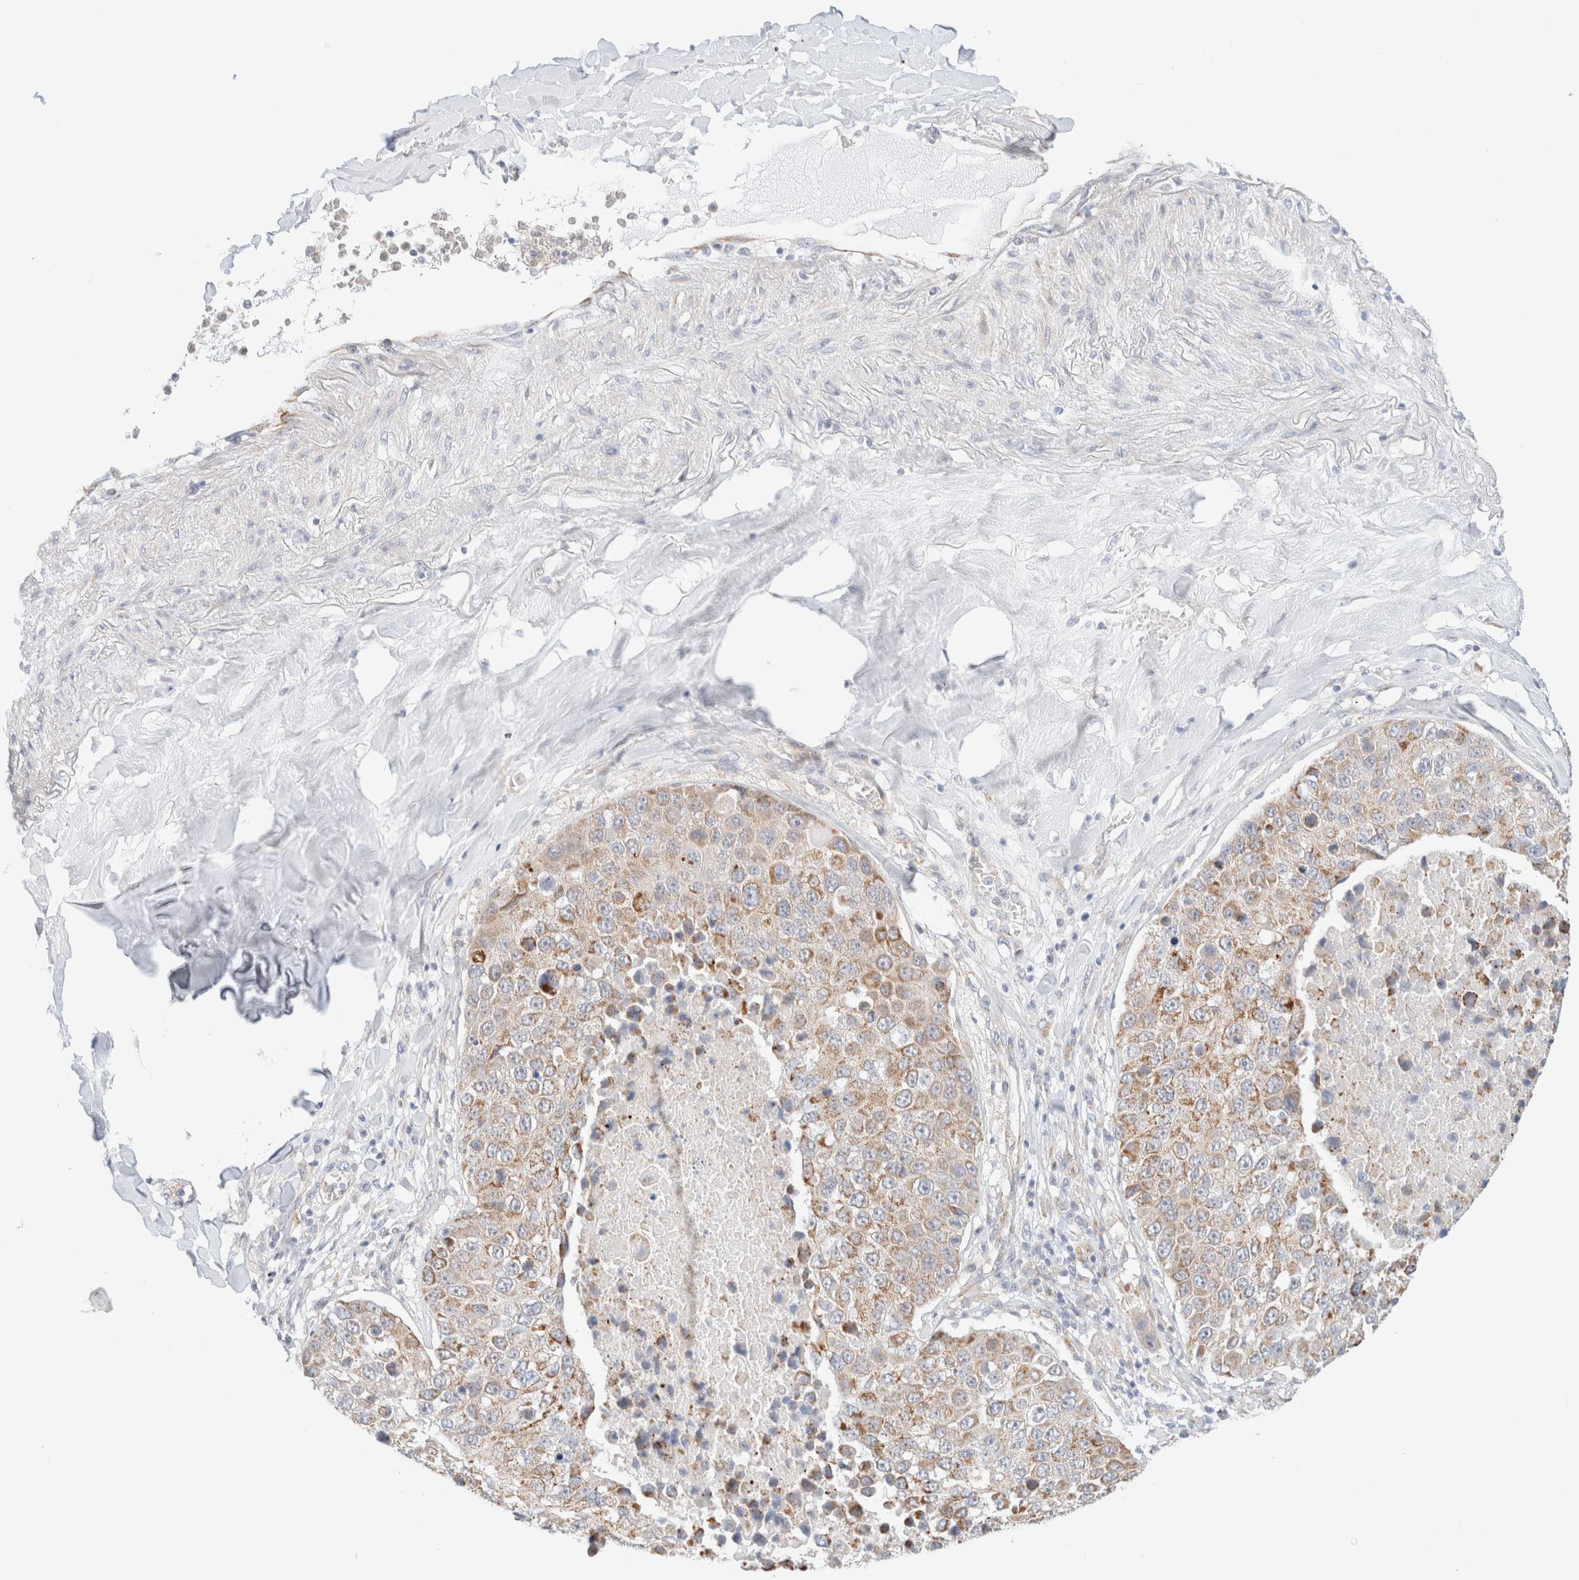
{"staining": {"intensity": "moderate", "quantity": ">75%", "location": "cytoplasmic/membranous"}, "tissue": "lung cancer", "cell_type": "Tumor cells", "image_type": "cancer", "snomed": [{"axis": "morphology", "description": "Squamous cell carcinoma, NOS"}, {"axis": "topography", "description": "Lung"}], "caption": "Squamous cell carcinoma (lung) tissue exhibits moderate cytoplasmic/membranous positivity in about >75% of tumor cells, visualized by immunohistochemistry.", "gene": "UNC13B", "patient": {"sex": "male", "age": 61}}